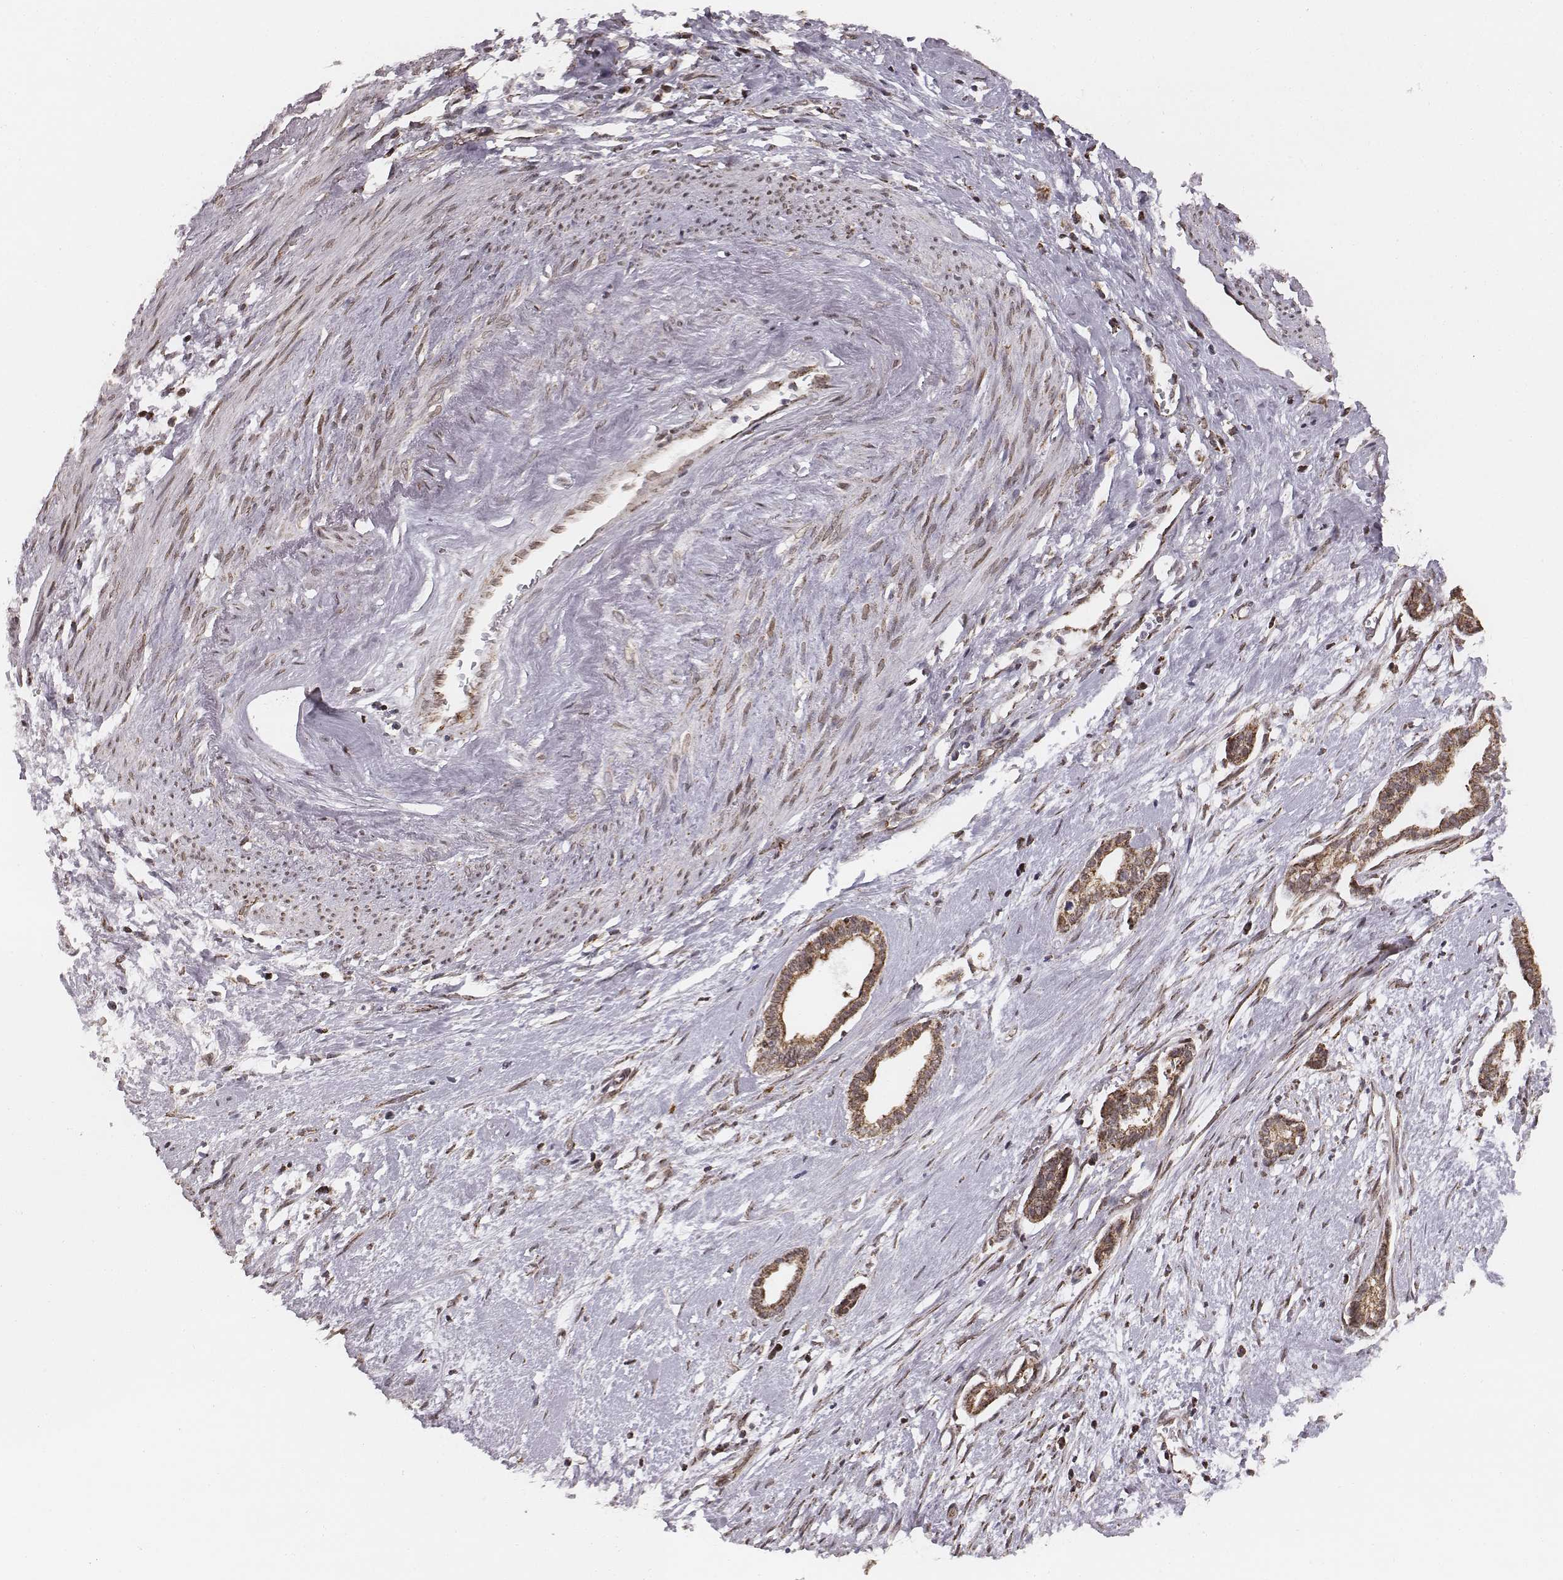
{"staining": {"intensity": "moderate", "quantity": ">75%", "location": "cytoplasmic/membranous"}, "tissue": "cervical cancer", "cell_type": "Tumor cells", "image_type": "cancer", "snomed": [{"axis": "morphology", "description": "Adenocarcinoma, NOS"}, {"axis": "topography", "description": "Cervix"}], "caption": "Immunohistochemical staining of human cervical cancer (adenocarcinoma) demonstrates medium levels of moderate cytoplasmic/membranous protein positivity in about >75% of tumor cells.", "gene": "ACOT2", "patient": {"sex": "female", "age": 62}}